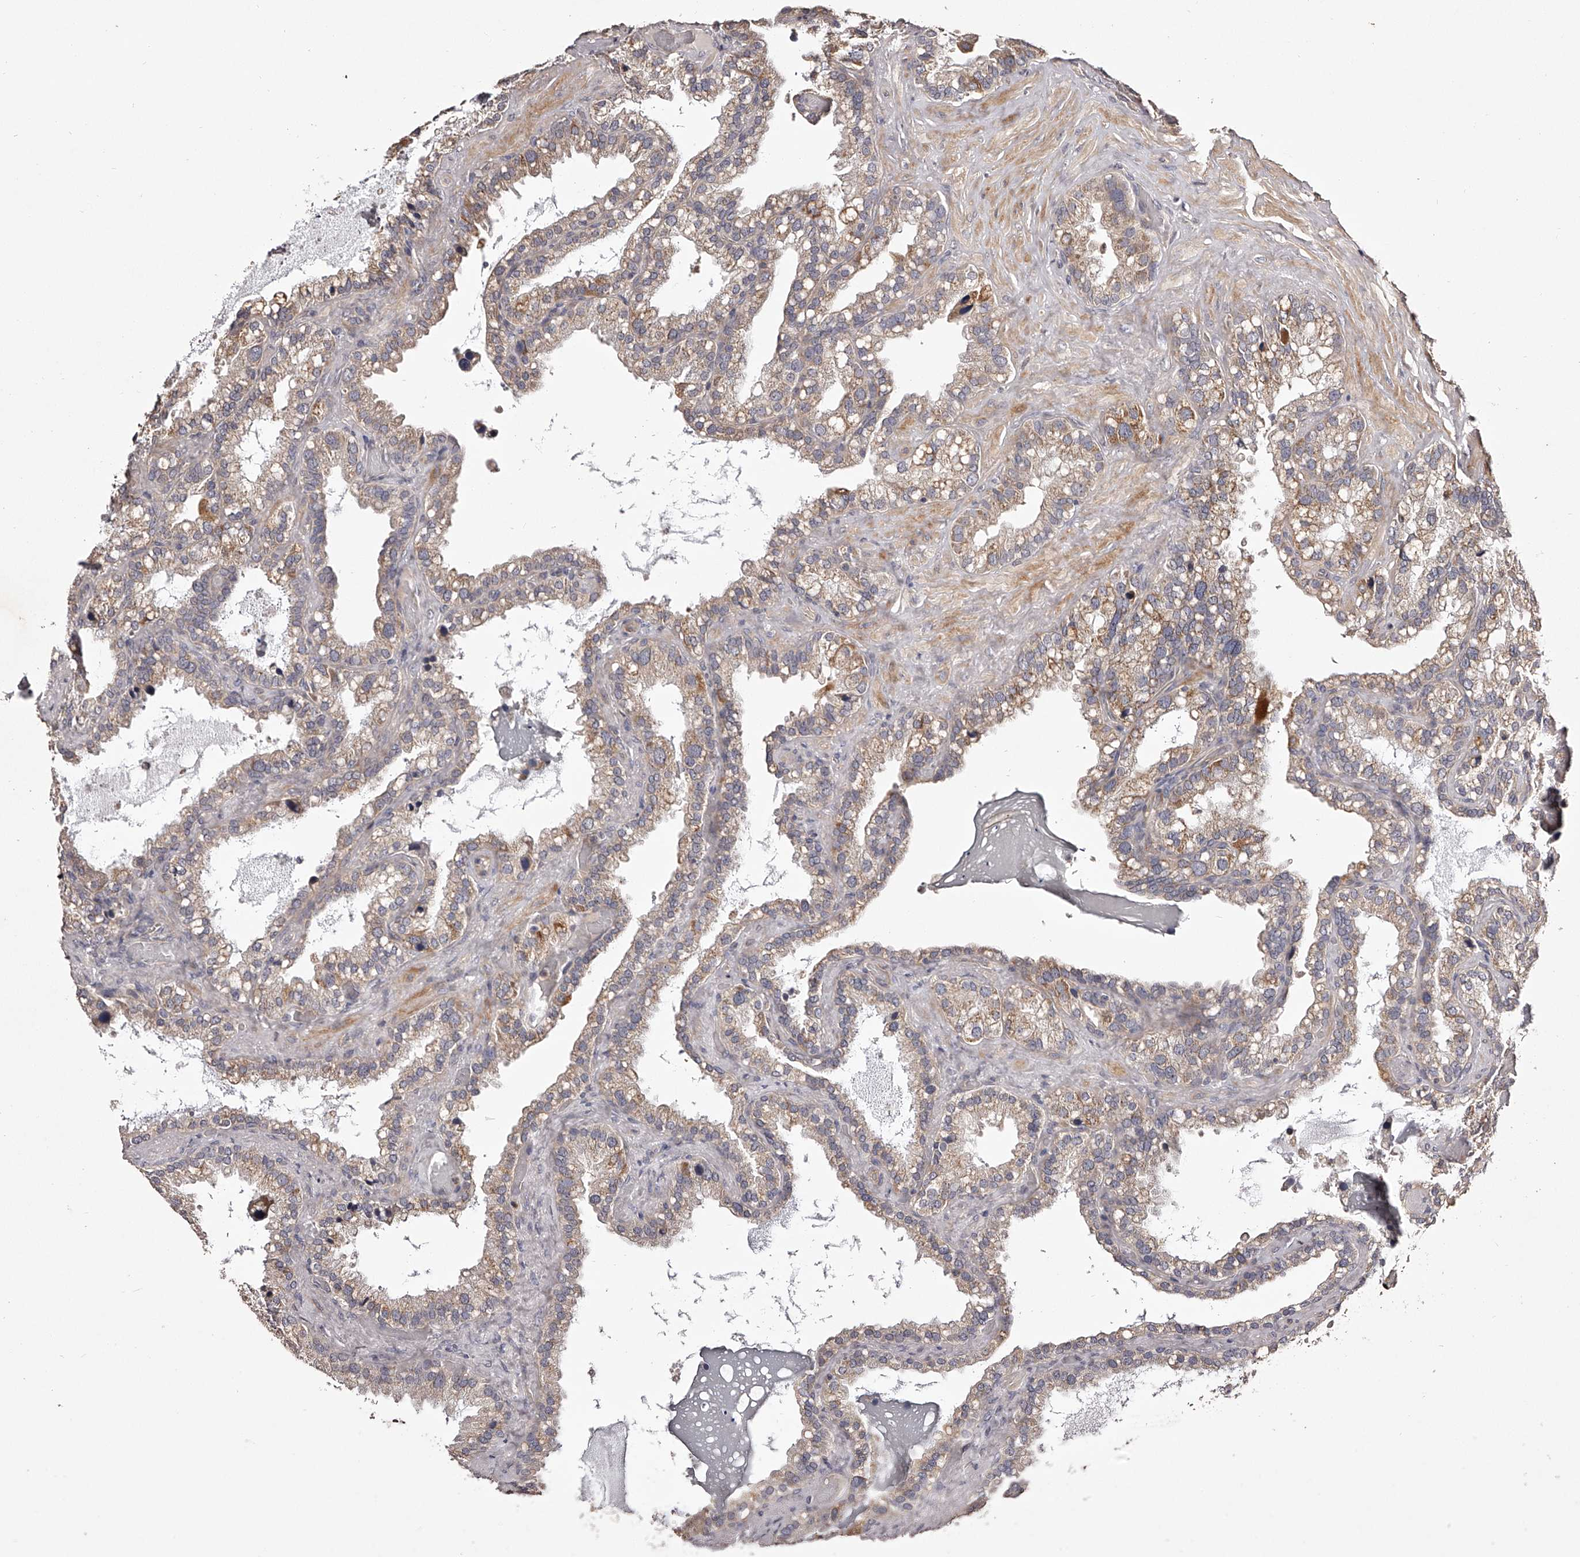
{"staining": {"intensity": "moderate", "quantity": ">75%", "location": "cytoplasmic/membranous"}, "tissue": "seminal vesicle", "cell_type": "Glandular cells", "image_type": "normal", "snomed": [{"axis": "morphology", "description": "Normal tissue, NOS"}, {"axis": "topography", "description": "Prostate"}, {"axis": "topography", "description": "Seminal veicle"}], "caption": "Seminal vesicle stained for a protein (brown) displays moderate cytoplasmic/membranous positive expression in about >75% of glandular cells.", "gene": "ODF2L", "patient": {"sex": "male", "age": 68}}